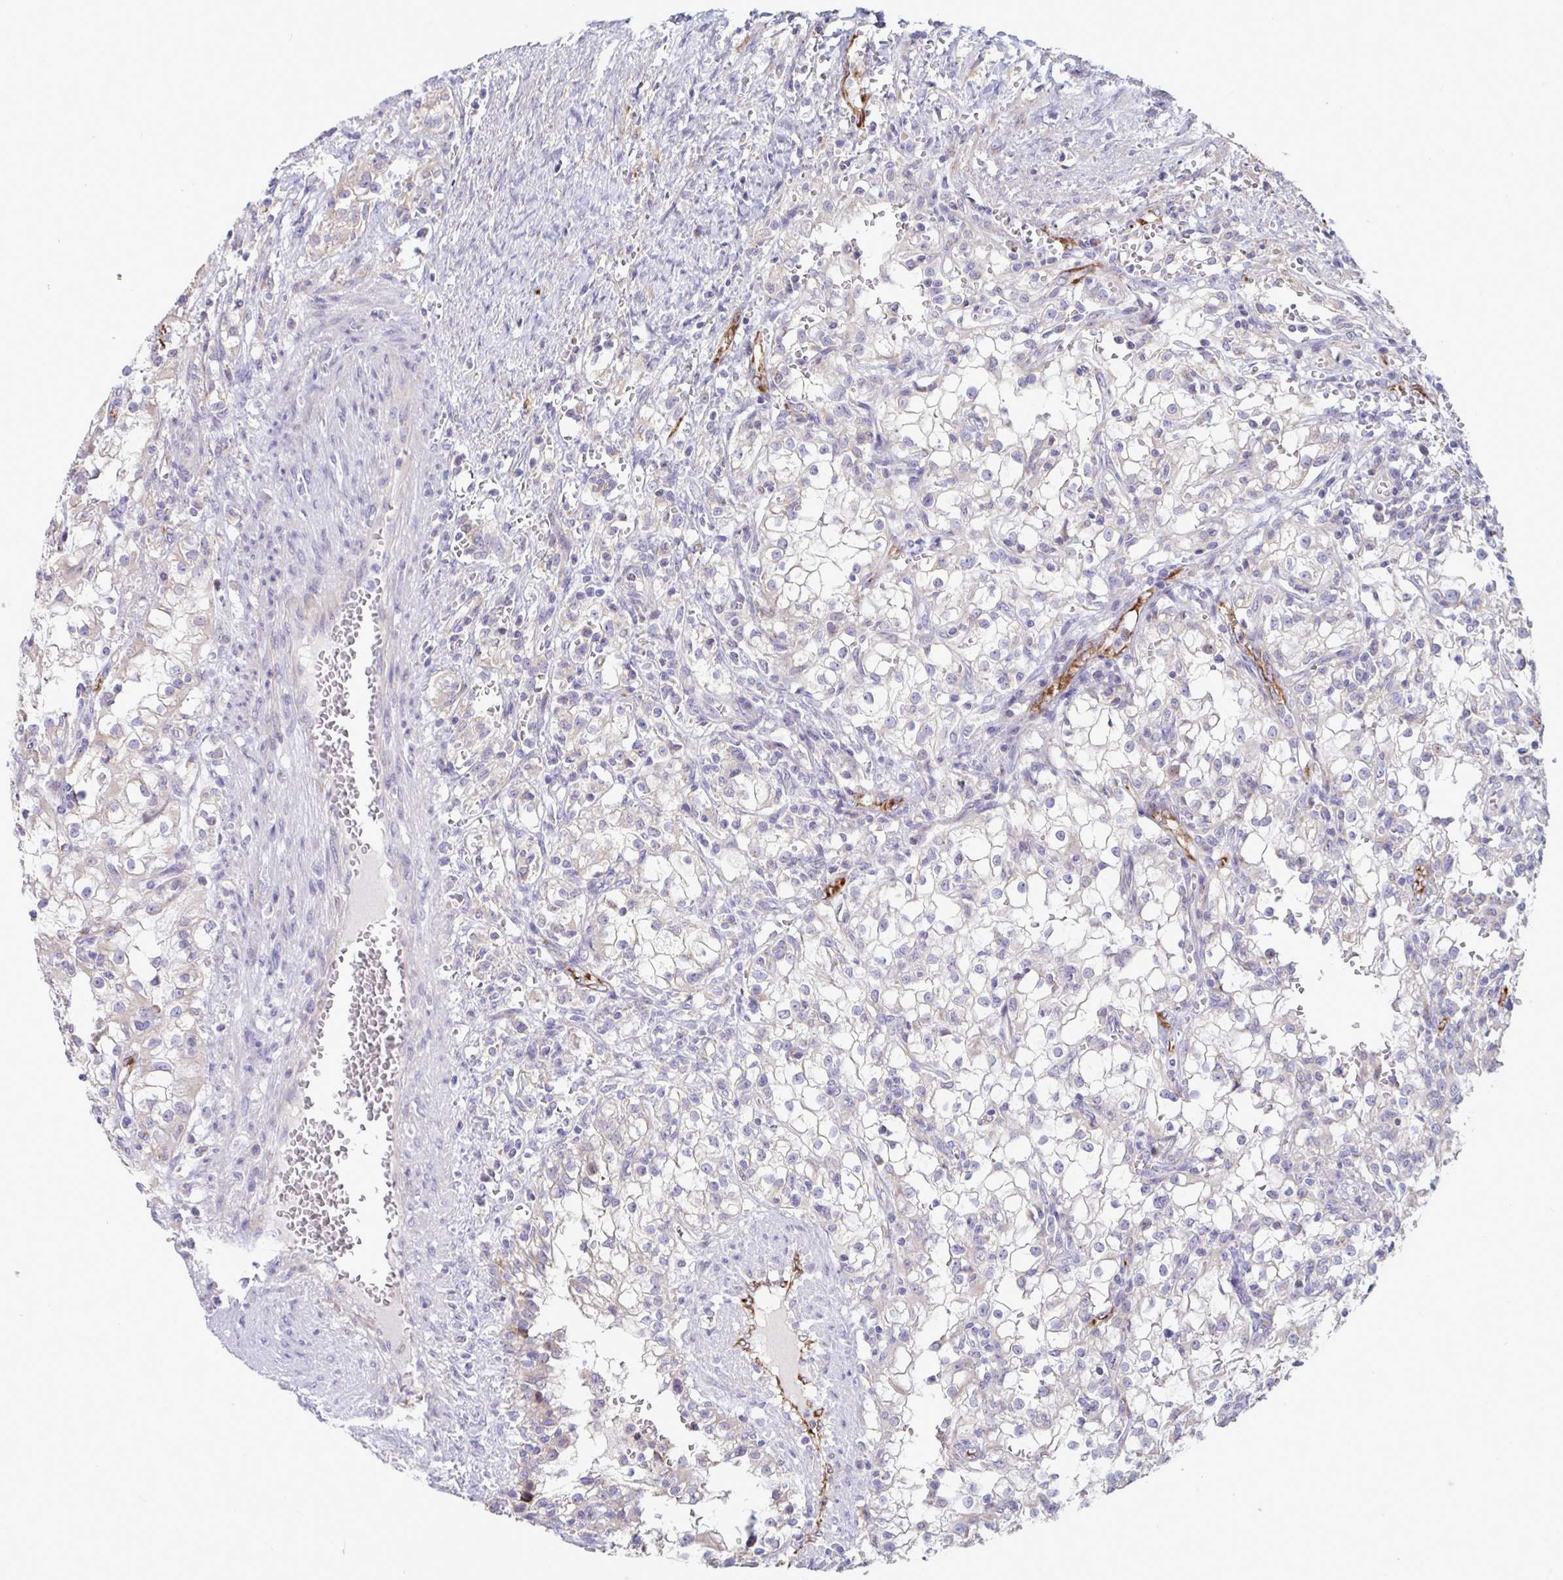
{"staining": {"intensity": "negative", "quantity": "none", "location": "none"}, "tissue": "renal cancer", "cell_type": "Tumor cells", "image_type": "cancer", "snomed": [{"axis": "morphology", "description": "Adenocarcinoma, NOS"}, {"axis": "topography", "description": "Kidney"}], "caption": "Protein analysis of renal cancer shows no significant expression in tumor cells.", "gene": "IL37", "patient": {"sex": "female", "age": 74}}